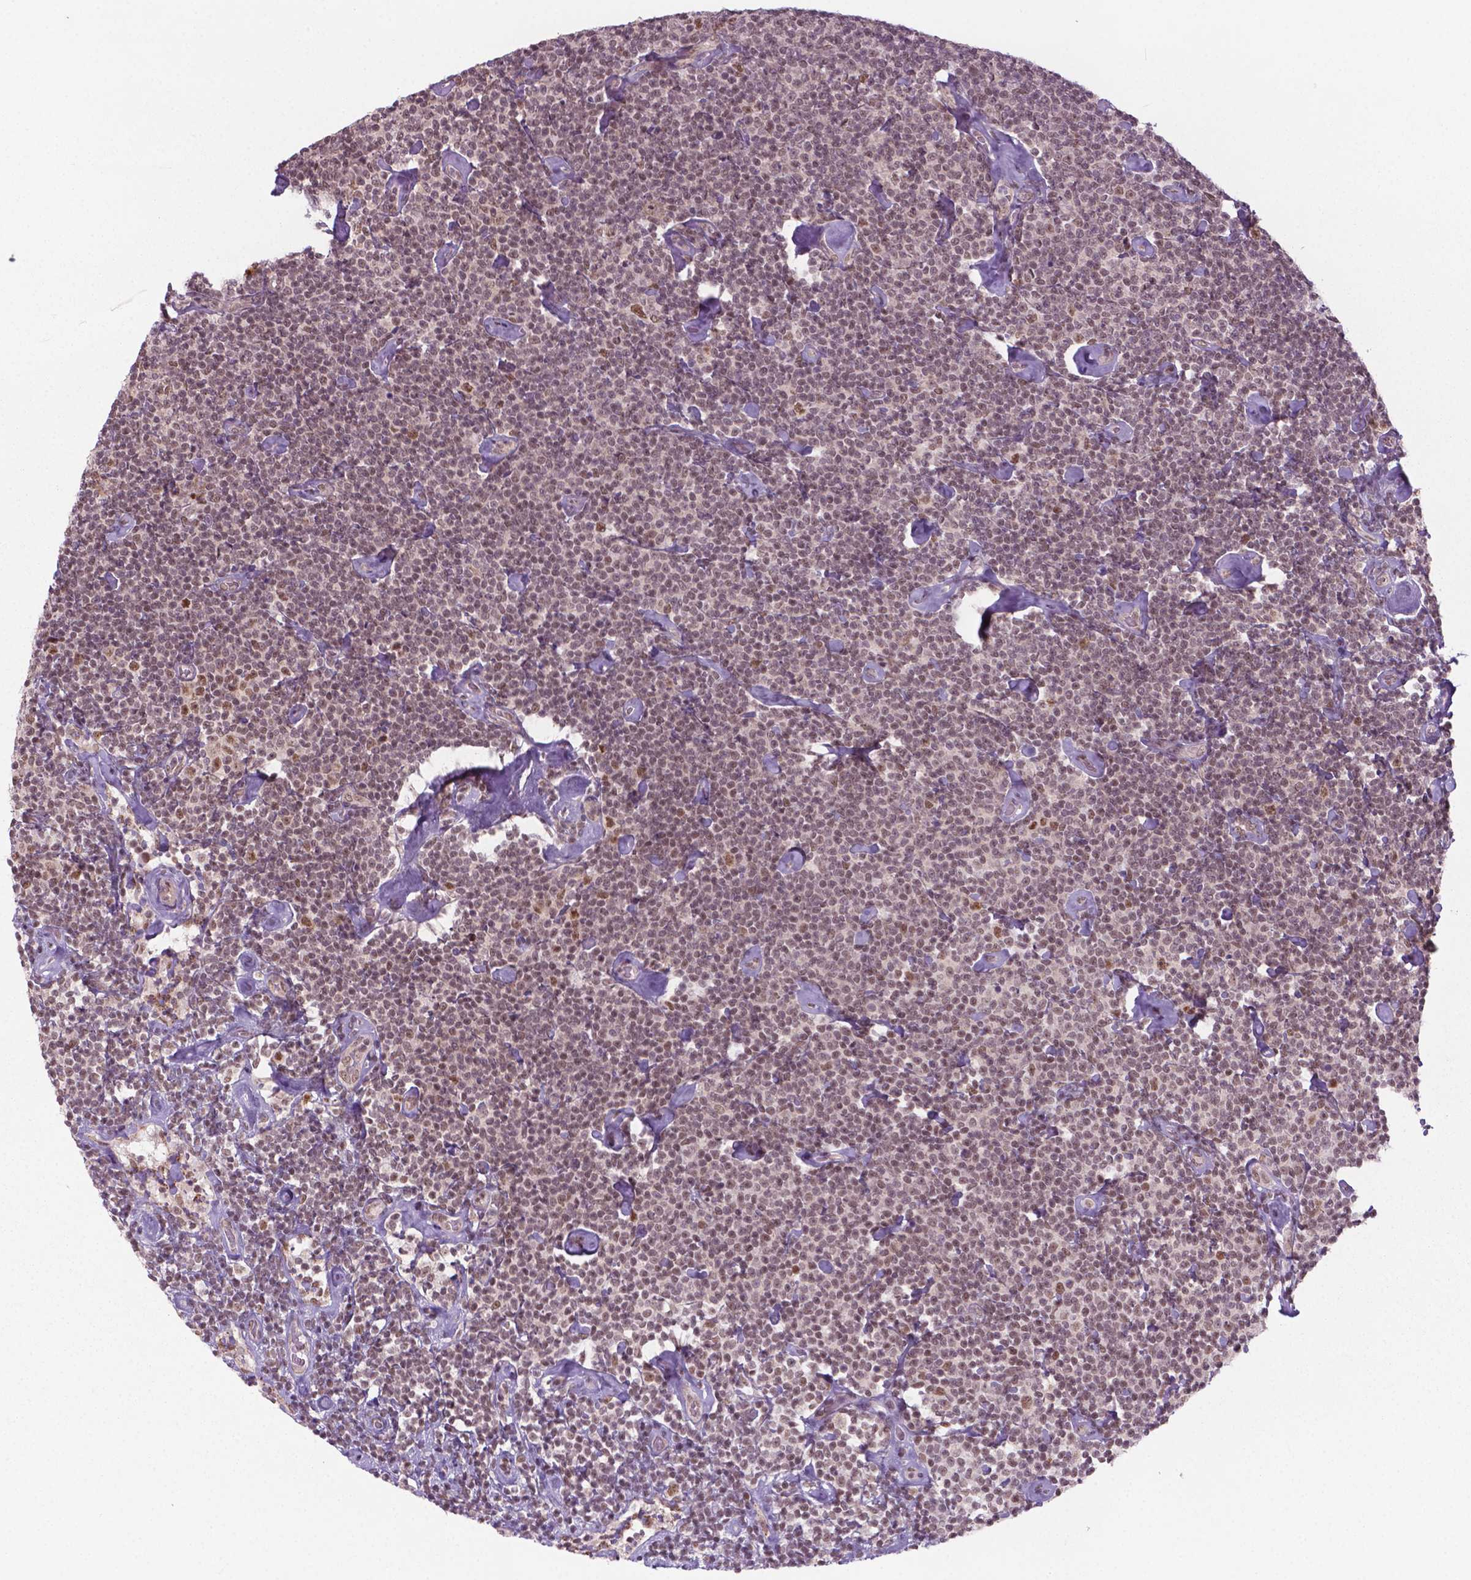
{"staining": {"intensity": "weak", "quantity": ">75%", "location": "nuclear"}, "tissue": "lymphoma", "cell_type": "Tumor cells", "image_type": "cancer", "snomed": [{"axis": "morphology", "description": "Malignant lymphoma, non-Hodgkin's type, Low grade"}, {"axis": "topography", "description": "Lymph node"}], "caption": "A photomicrograph showing weak nuclear positivity in about >75% of tumor cells in lymphoma, as visualized by brown immunohistochemical staining.", "gene": "PHAX", "patient": {"sex": "male", "age": 81}}